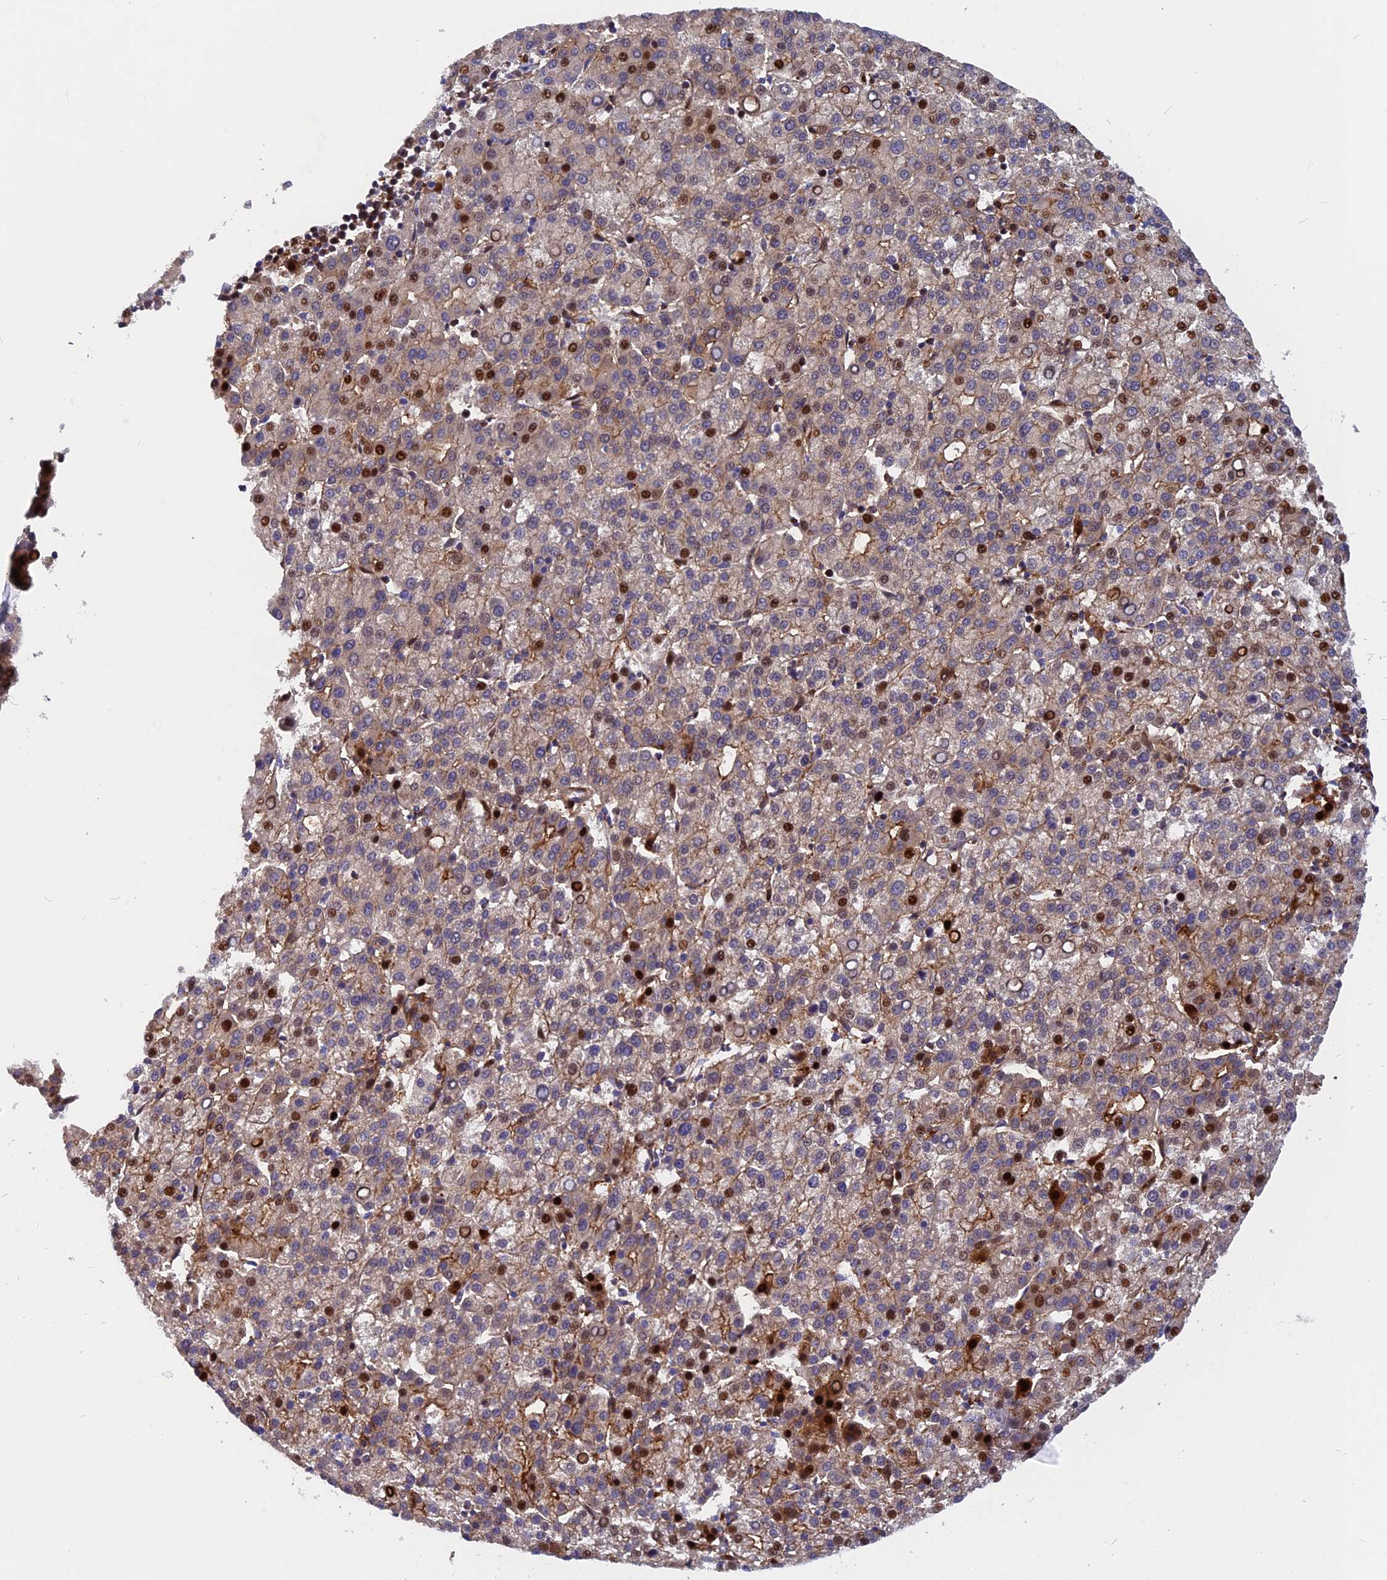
{"staining": {"intensity": "strong", "quantity": "<25%", "location": "nuclear"}, "tissue": "liver cancer", "cell_type": "Tumor cells", "image_type": "cancer", "snomed": [{"axis": "morphology", "description": "Carcinoma, Hepatocellular, NOS"}, {"axis": "topography", "description": "Liver"}], "caption": "Immunohistochemistry staining of liver hepatocellular carcinoma, which exhibits medium levels of strong nuclear expression in approximately <25% of tumor cells indicating strong nuclear protein positivity. The staining was performed using DAB (brown) for protein detection and nuclei were counterstained in hematoxylin (blue).", "gene": "NKPD1", "patient": {"sex": "female", "age": 58}}